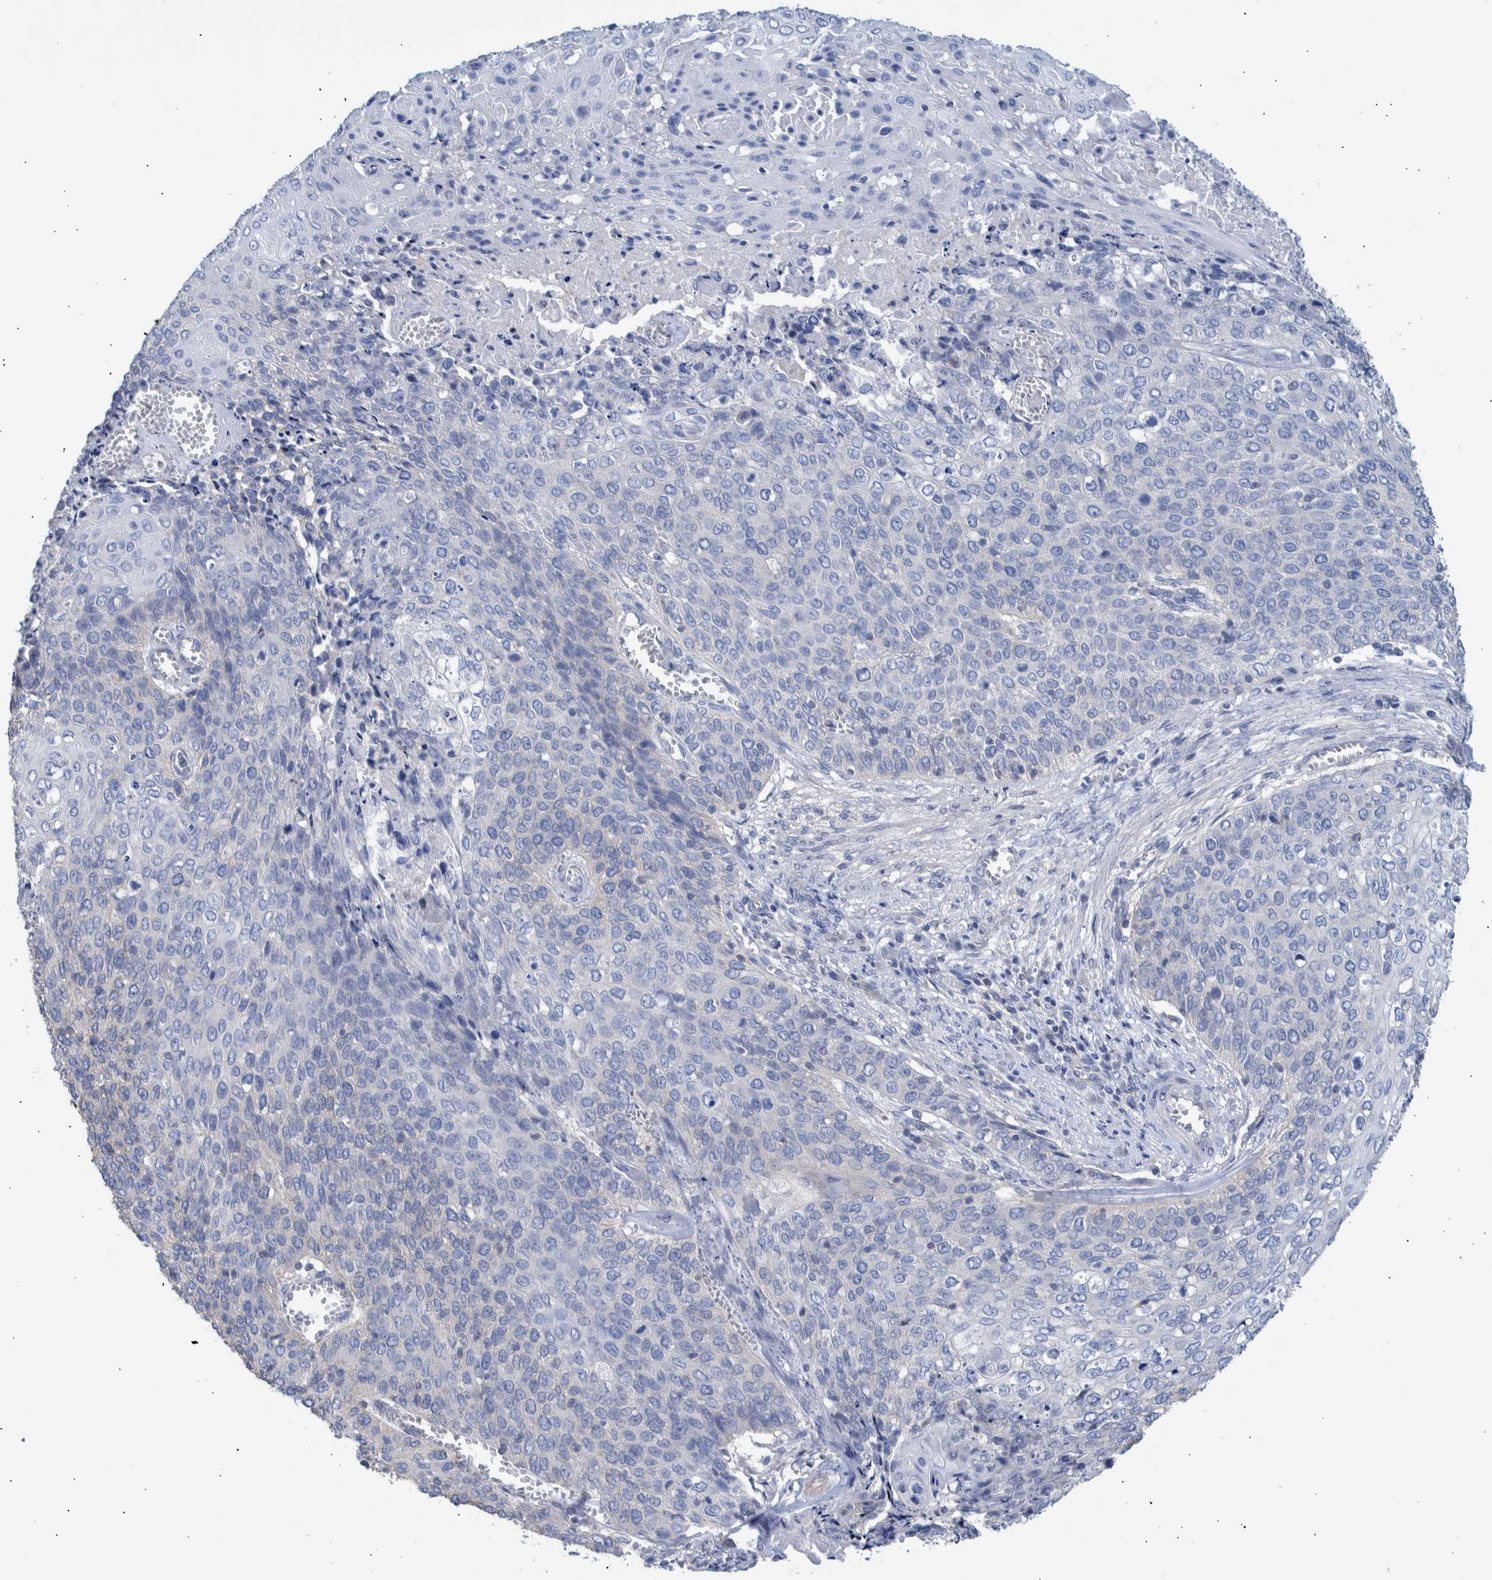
{"staining": {"intensity": "negative", "quantity": "none", "location": "none"}, "tissue": "cervical cancer", "cell_type": "Tumor cells", "image_type": "cancer", "snomed": [{"axis": "morphology", "description": "Squamous cell carcinoma, NOS"}, {"axis": "topography", "description": "Cervix"}], "caption": "Tumor cells are negative for protein expression in human cervical squamous cell carcinoma.", "gene": "PPP3CC", "patient": {"sex": "female", "age": 39}}